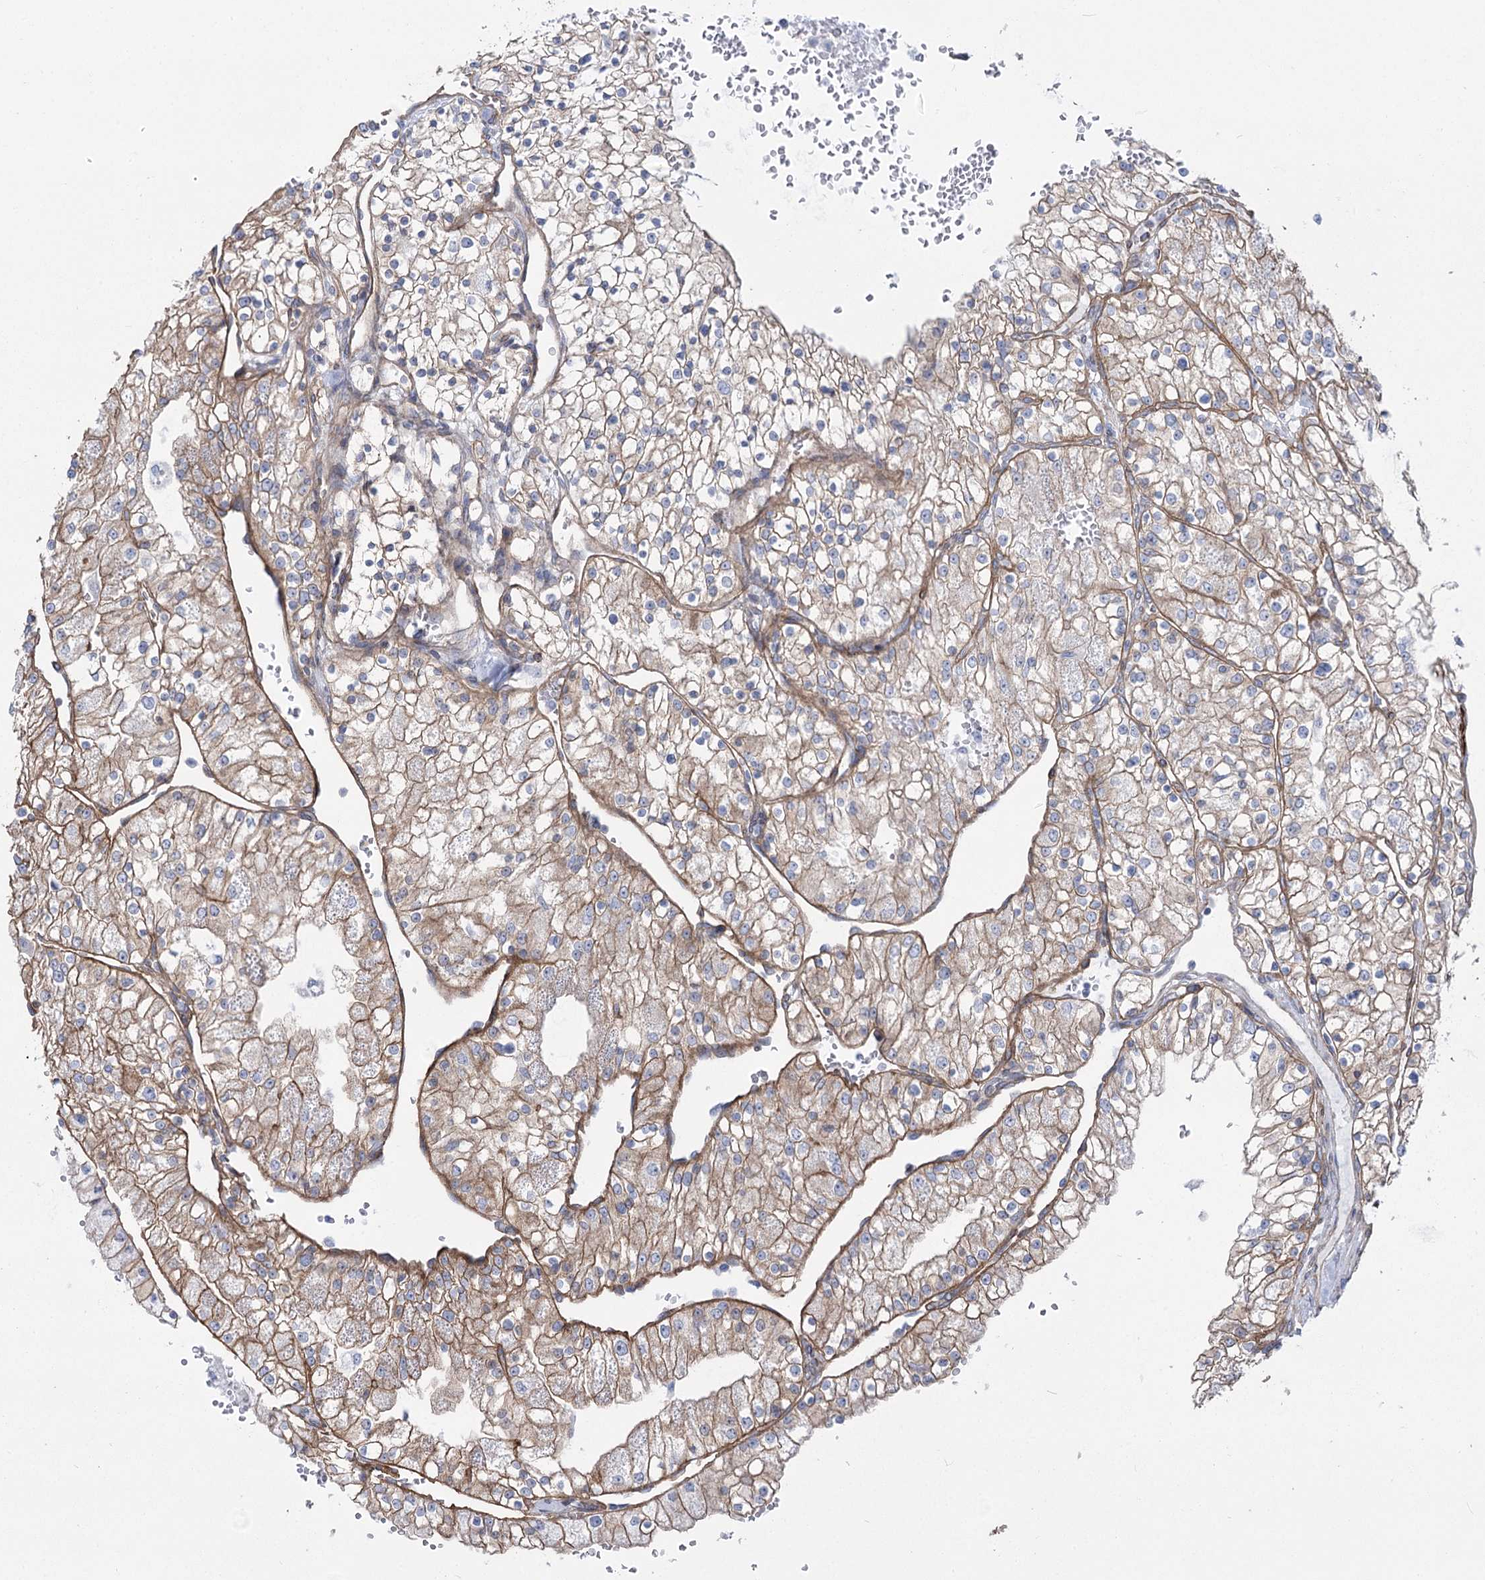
{"staining": {"intensity": "weak", "quantity": ">75%", "location": "cytoplasmic/membranous"}, "tissue": "renal cancer", "cell_type": "Tumor cells", "image_type": "cancer", "snomed": [{"axis": "morphology", "description": "Normal tissue, NOS"}, {"axis": "morphology", "description": "Adenocarcinoma, NOS"}, {"axis": "topography", "description": "Kidney"}], "caption": "Renal adenocarcinoma stained with a brown dye reveals weak cytoplasmic/membranous positive expression in approximately >75% of tumor cells.", "gene": "PLEKHA5", "patient": {"sex": "male", "age": 68}}